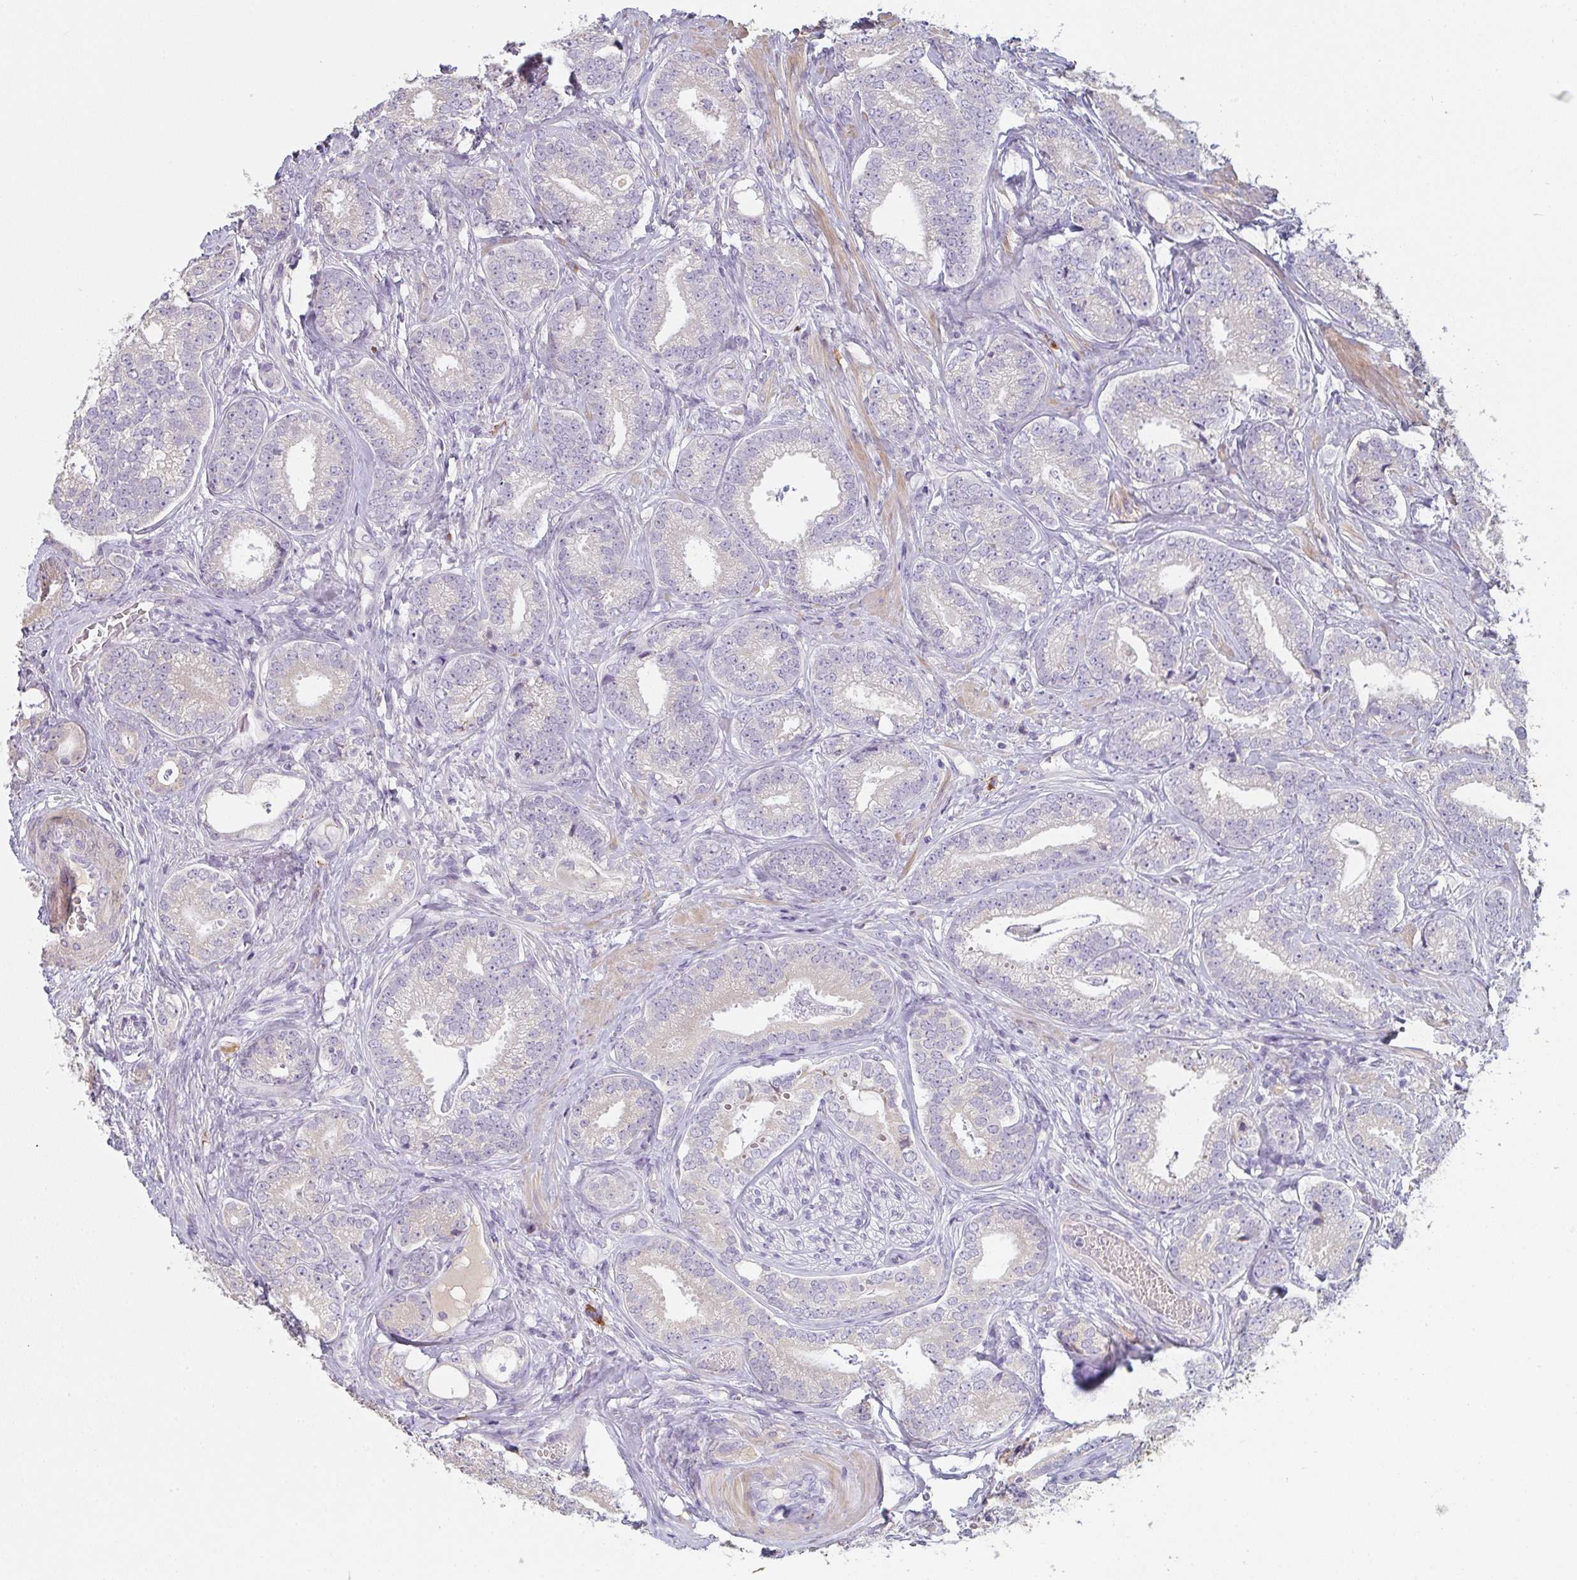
{"staining": {"intensity": "negative", "quantity": "none", "location": "none"}, "tissue": "prostate cancer", "cell_type": "Tumor cells", "image_type": "cancer", "snomed": [{"axis": "morphology", "description": "Adenocarcinoma, Low grade"}, {"axis": "topography", "description": "Prostate"}], "caption": "Prostate low-grade adenocarcinoma was stained to show a protein in brown. There is no significant staining in tumor cells.", "gene": "ZNF215", "patient": {"sex": "male", "age": 63}}